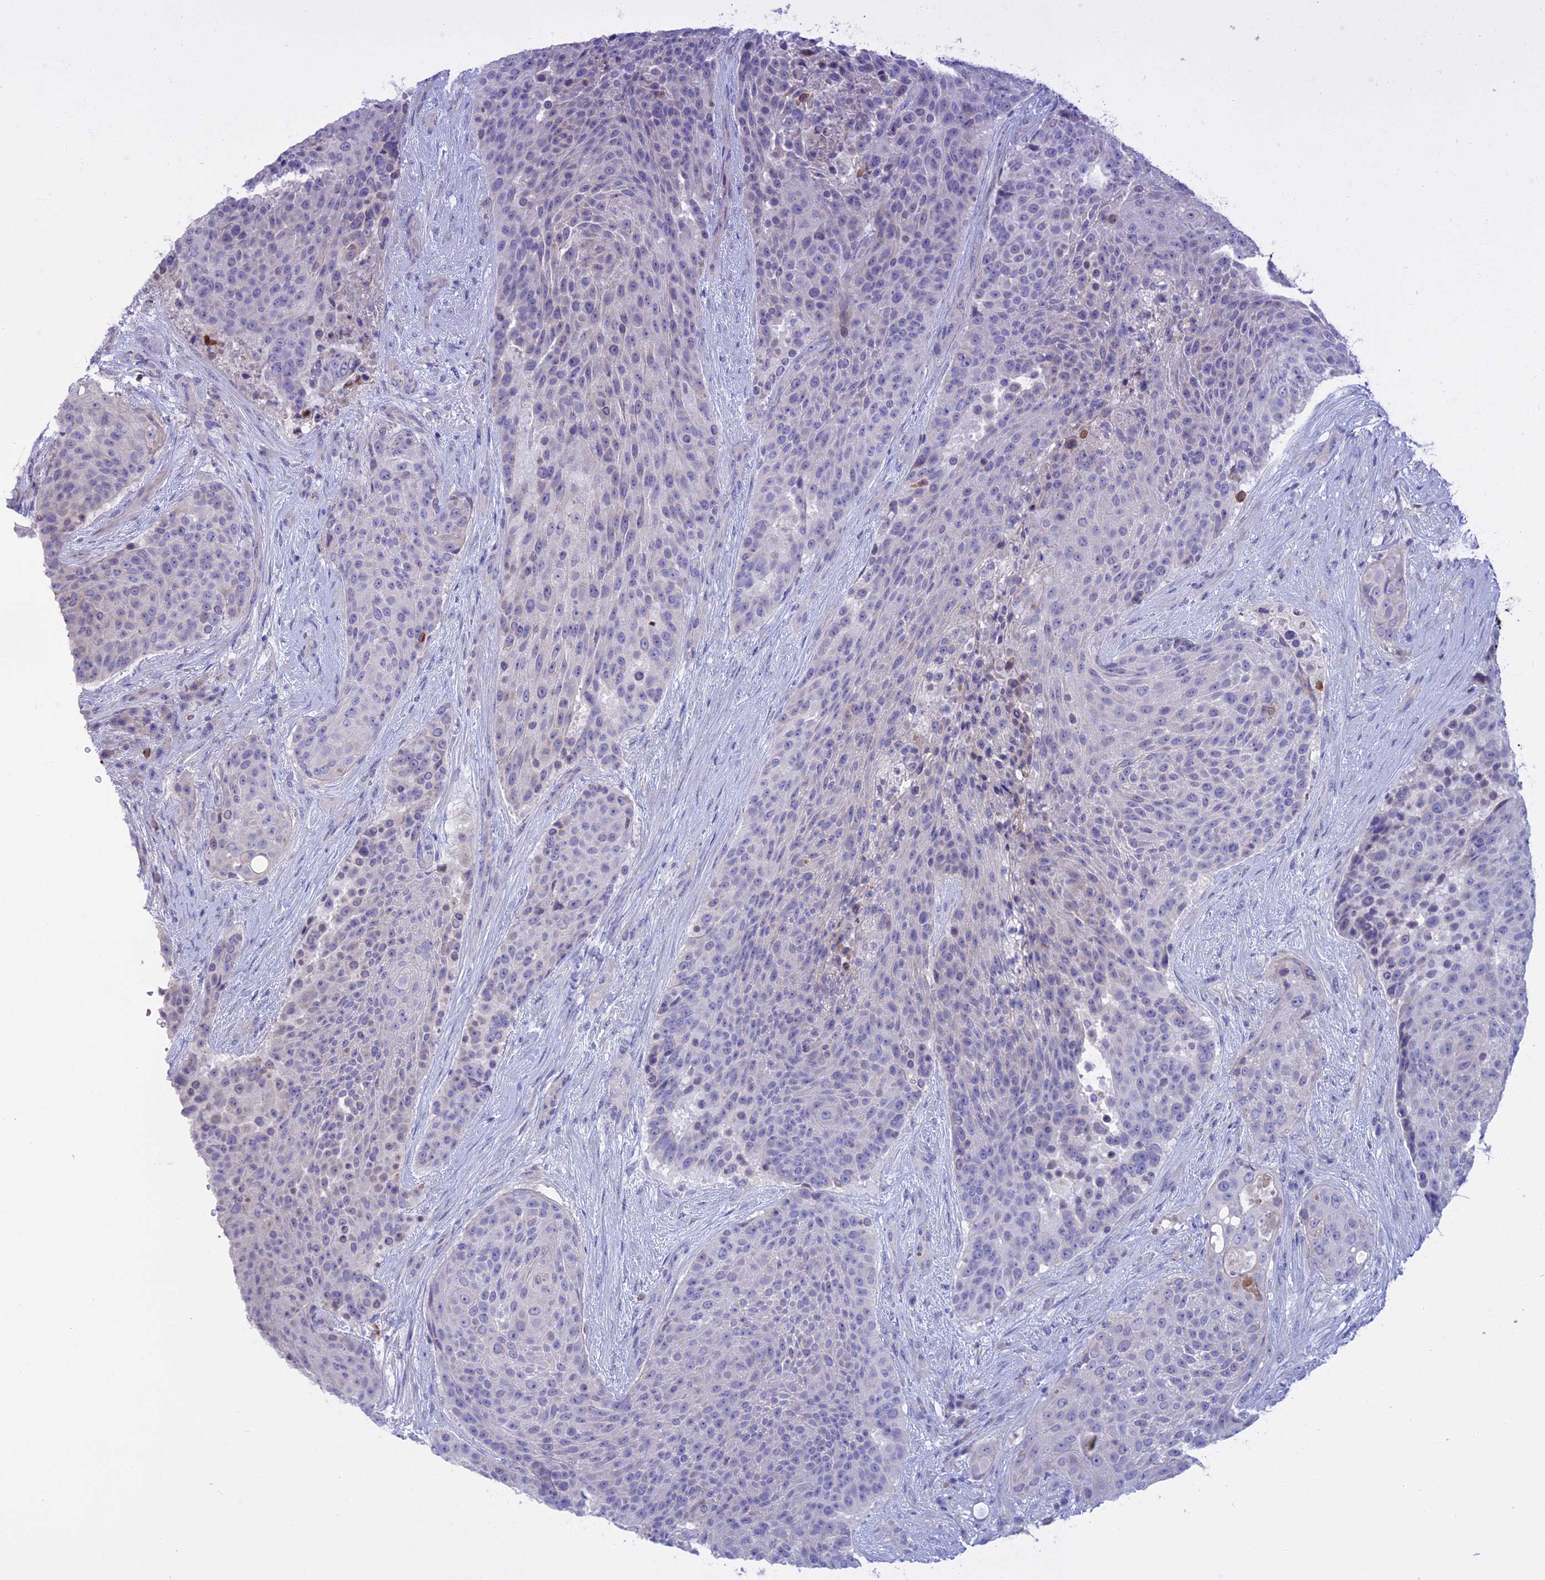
{"staining": {"intensity": "negative", "quantity": "none", "location": "none"}, "tissue": "urothelial cancer", "cell_type": "Tumor cells", "image_type": "cancer", "snomed": [{"axis": "morphology", "description": "Urothelial carcinoma, High grade"}, {"axis": "topography", "description": "Urinary bladder"}], "caption": "Immunohistochemical staining of human urothelial cancer demonstrates no significant staining in tumor cells. (DAB (3,3'-diaminobenzidine) immunohistochemistry (IHC), high magnification).", "gene": "SLC2A6", "patient": {"sex": "female", "age": 63}}